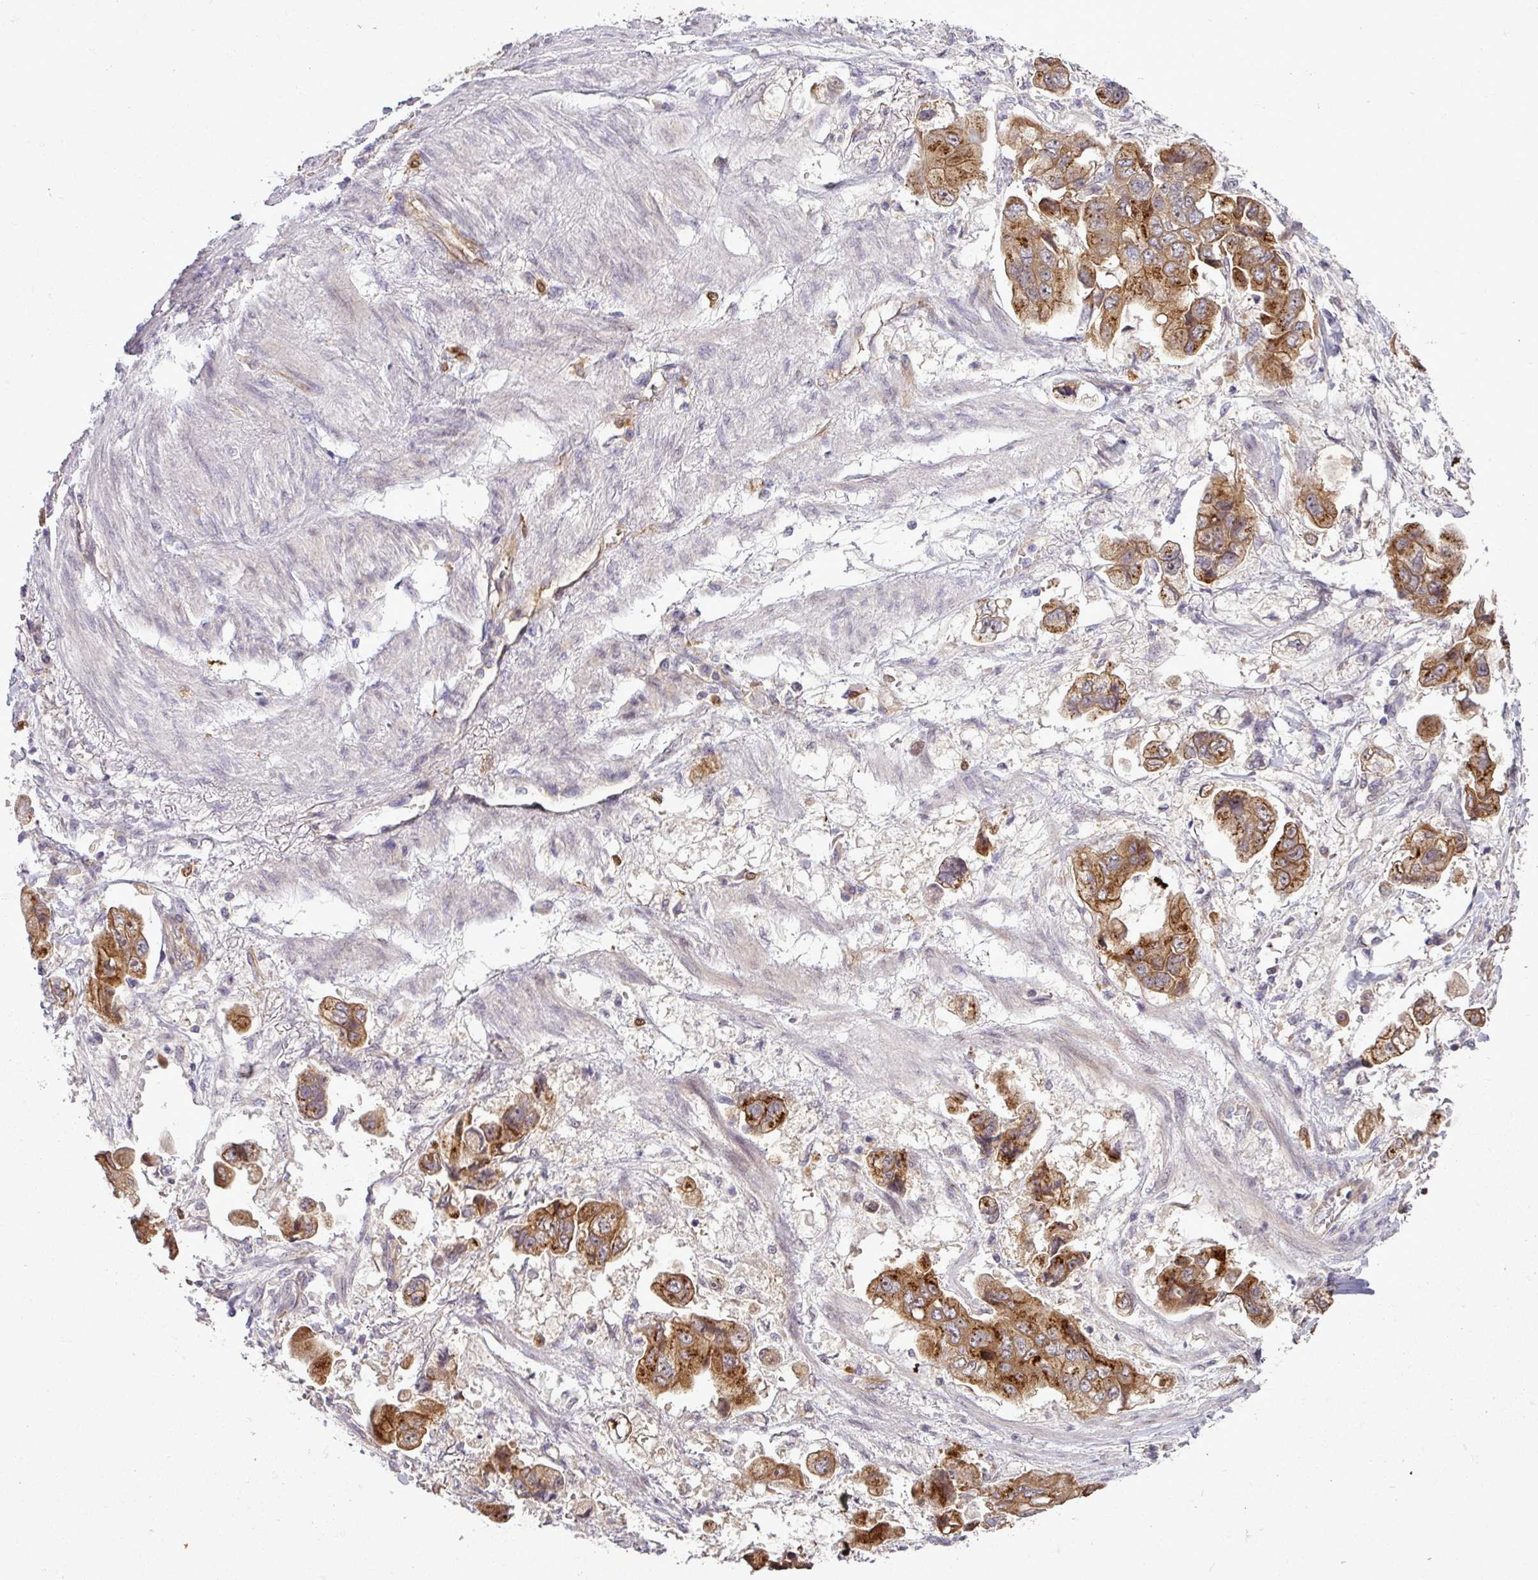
{"staining": {"intensity": "strong", "quantity": ">75%", "location": "cytoplasmic/membranous"}, "tissue": "stomach cancer", "cell_type": "Tumor cells", "image_type": "cancer", "snomed": [{"axis": "morphology", "description": "Adenocarcinoma, NOS"}, {"axis": "topography", "description": "Stomach"}], "caption": "A brown stain labels strong cytoplasmic/membranous expression of a protein in stomach adenocarcinoma tumor cells.", "gene": "PCDH1", "patient": {"sex": "male", "age": 62}}